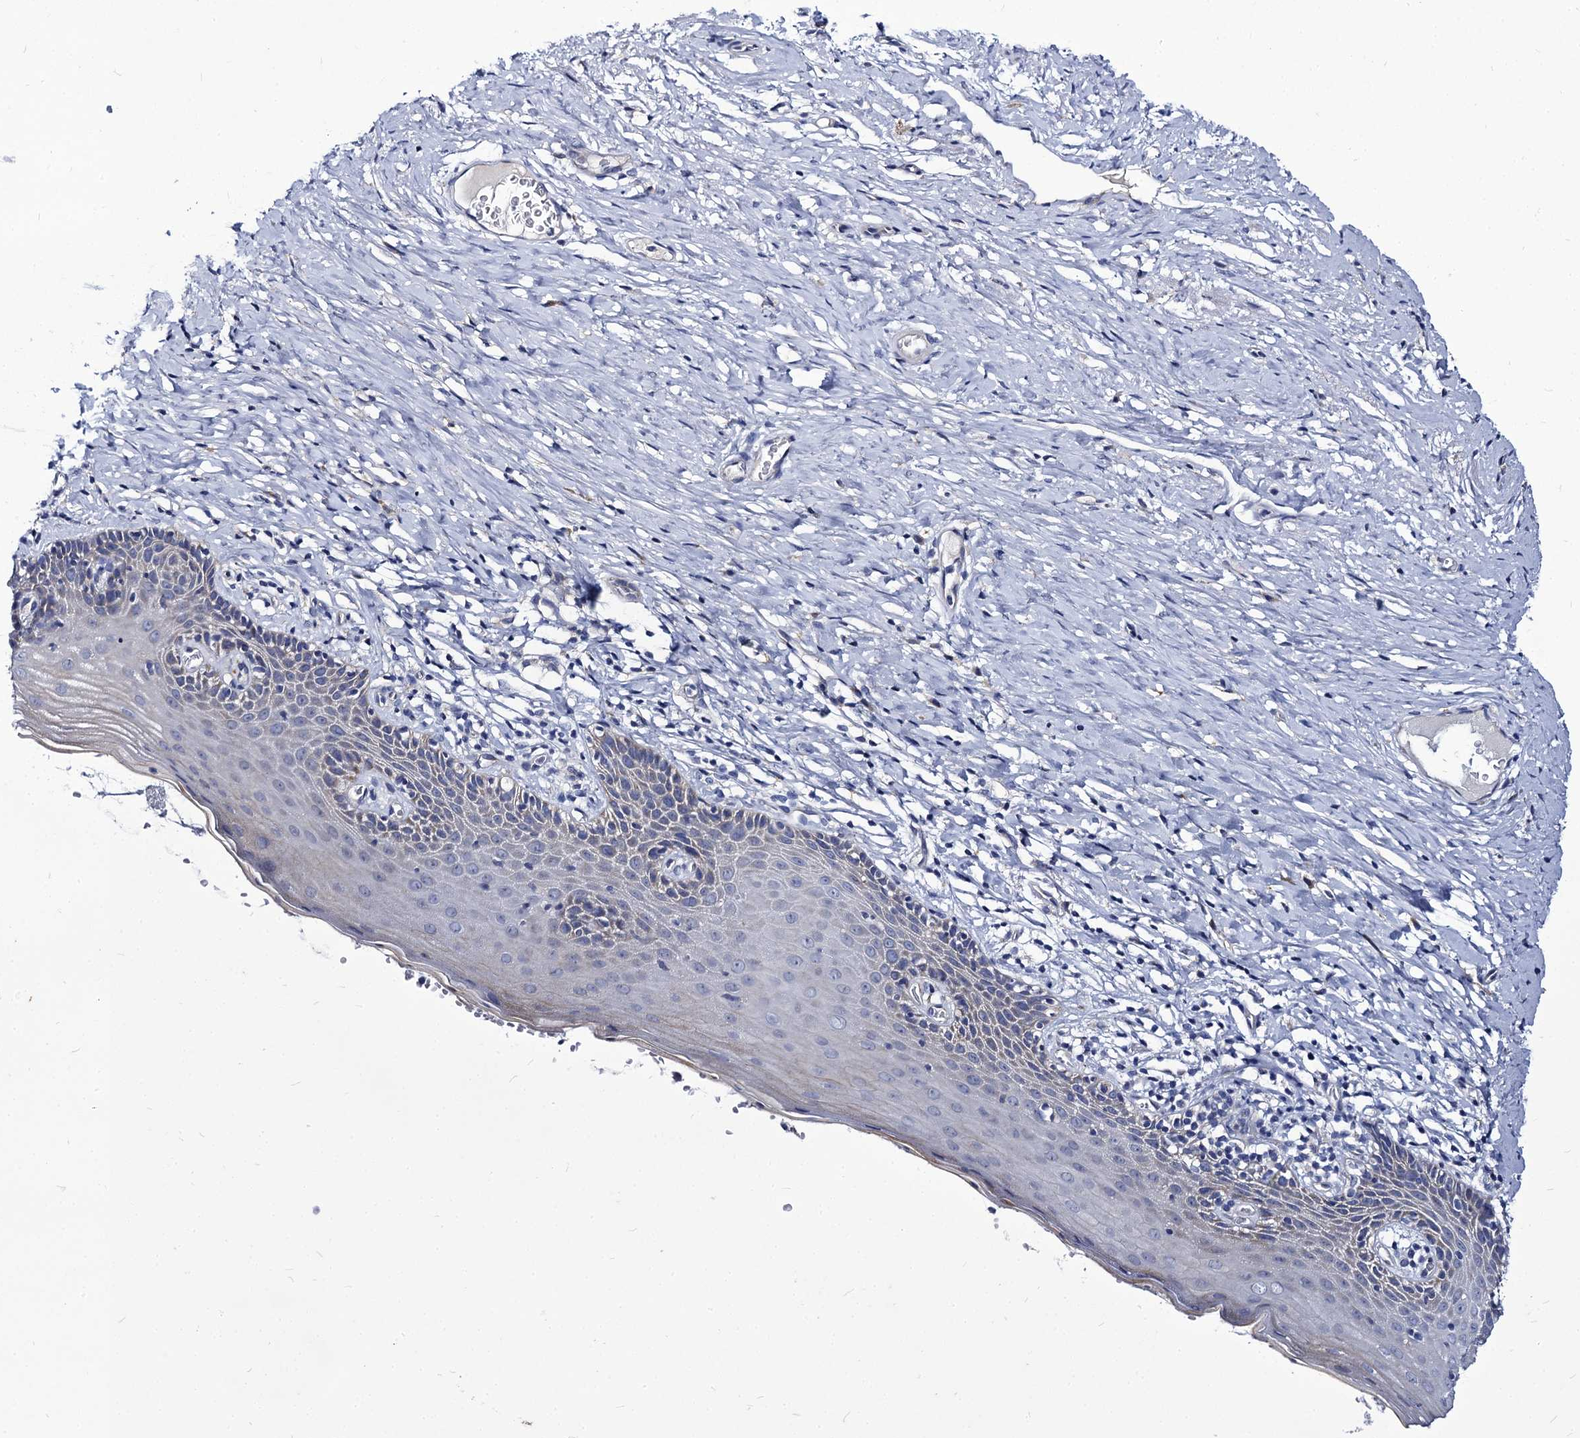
{"staining": {"intensity": "negative", "quantity": "none", "location": "none"}, "tissue": "cervix", "cell_type": "Glandular cells", "image_type": "normal", "snomed": [{"axis": "morphology", "description": "Normal tissue, NOS"}, {"axis": "topography", "description": "Cervix"}], "caption": "Cervix stained for a protein using immunohistochemistry demonstrates no staining glandular cells.", "gene": "PANX2", "patient": {"sex": "female", "age": 42}}